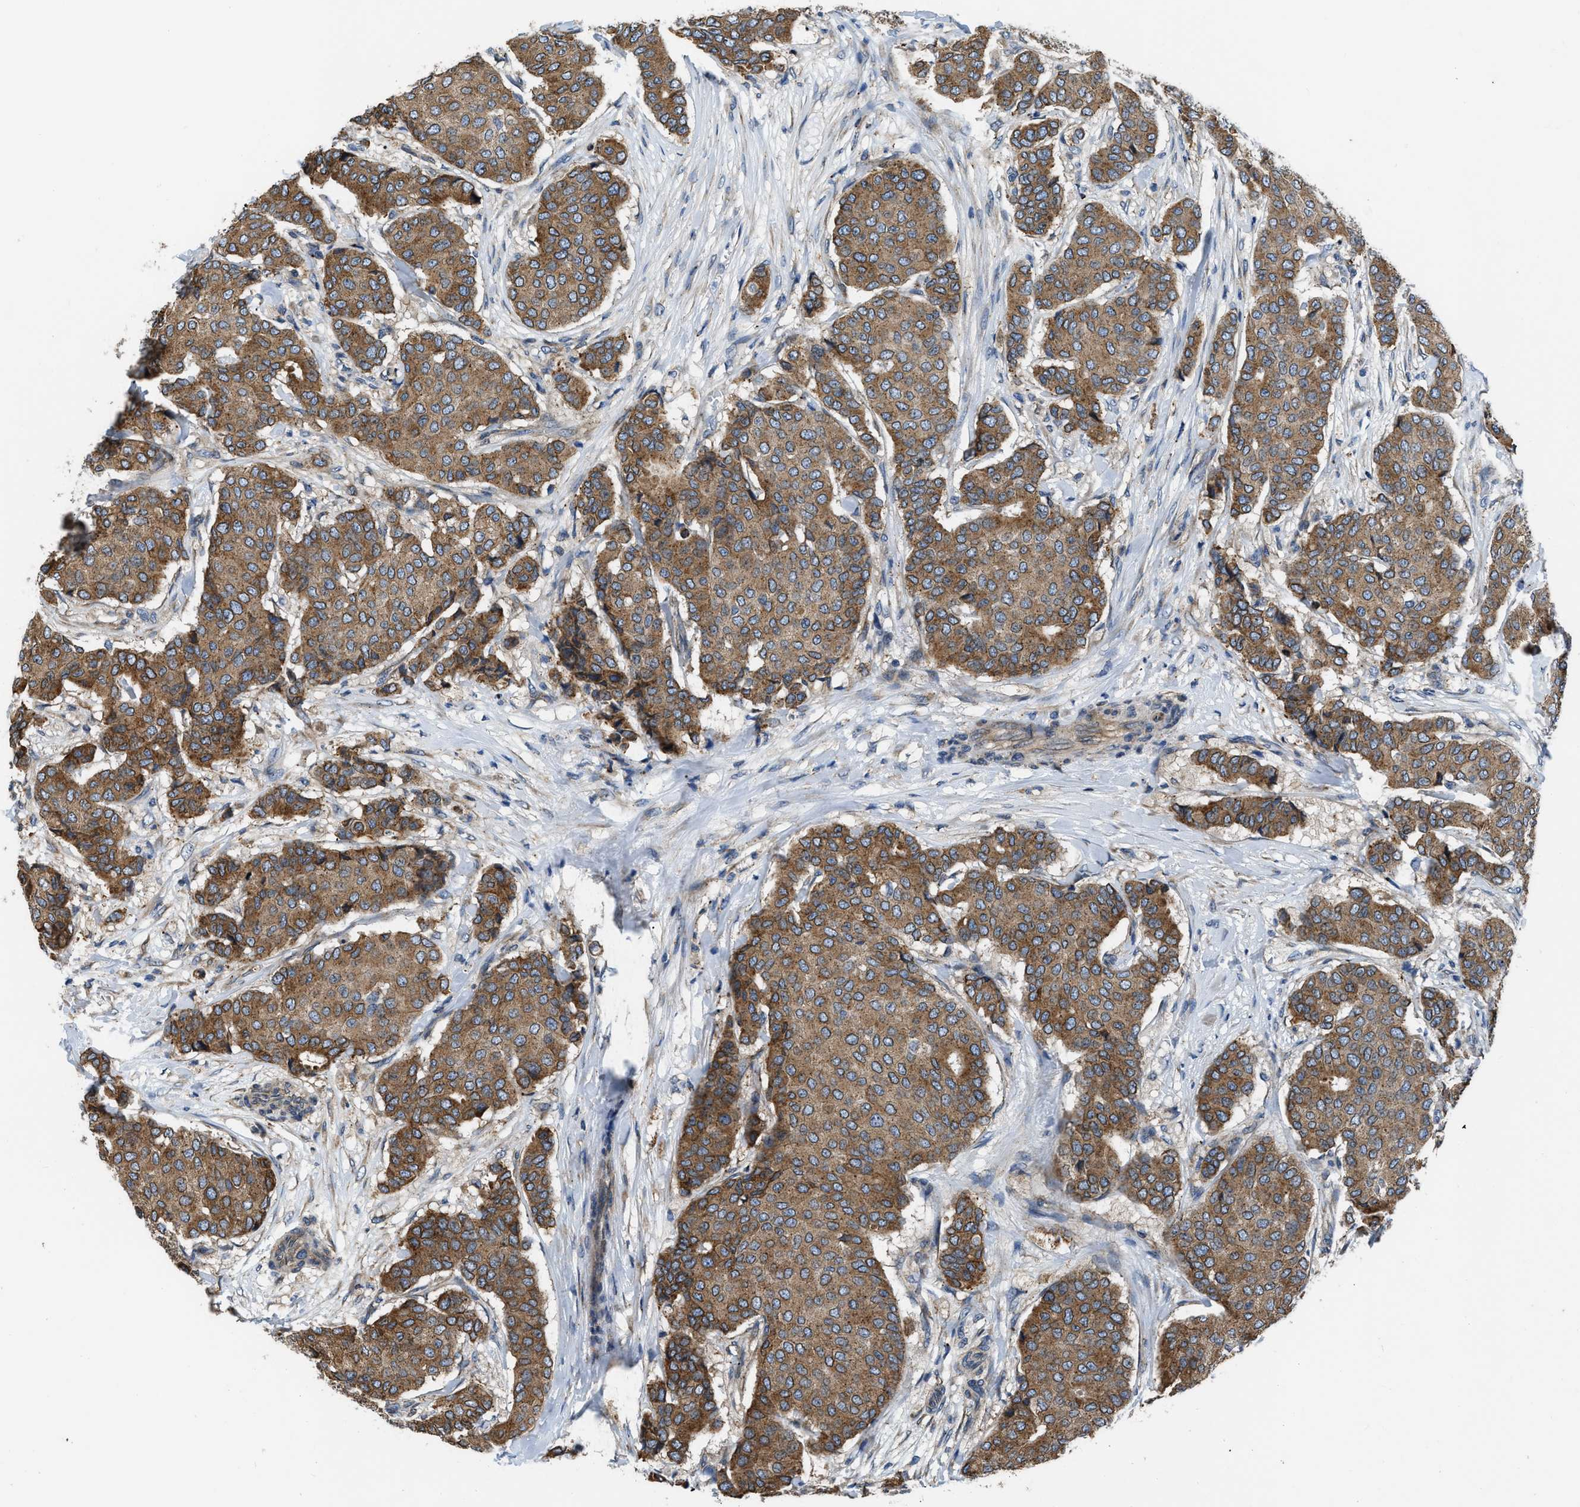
{"staining": {"intensity": "moderate", "quantity": ">75%", "location": "cytoplasmic/membranous"}, "tissue": "breast cancer", "cell_type": "Tumor cells", "image_type": "cancer", "snomed": [{"axis": "morphology", "description": "Duct carcinoma"}, {"axis": "topography", "description": "Breast"}], "caption": "Immunohistochemistry micrograph of human breast invasive ductal carcinoma stained for a protein (brown), which shows medium levels of moderate cytoplasmic/membranous expression in about >75% of tumor cells.", "gene": "ARL6IP5", "patient": {"sex": "female", "age": 75}}